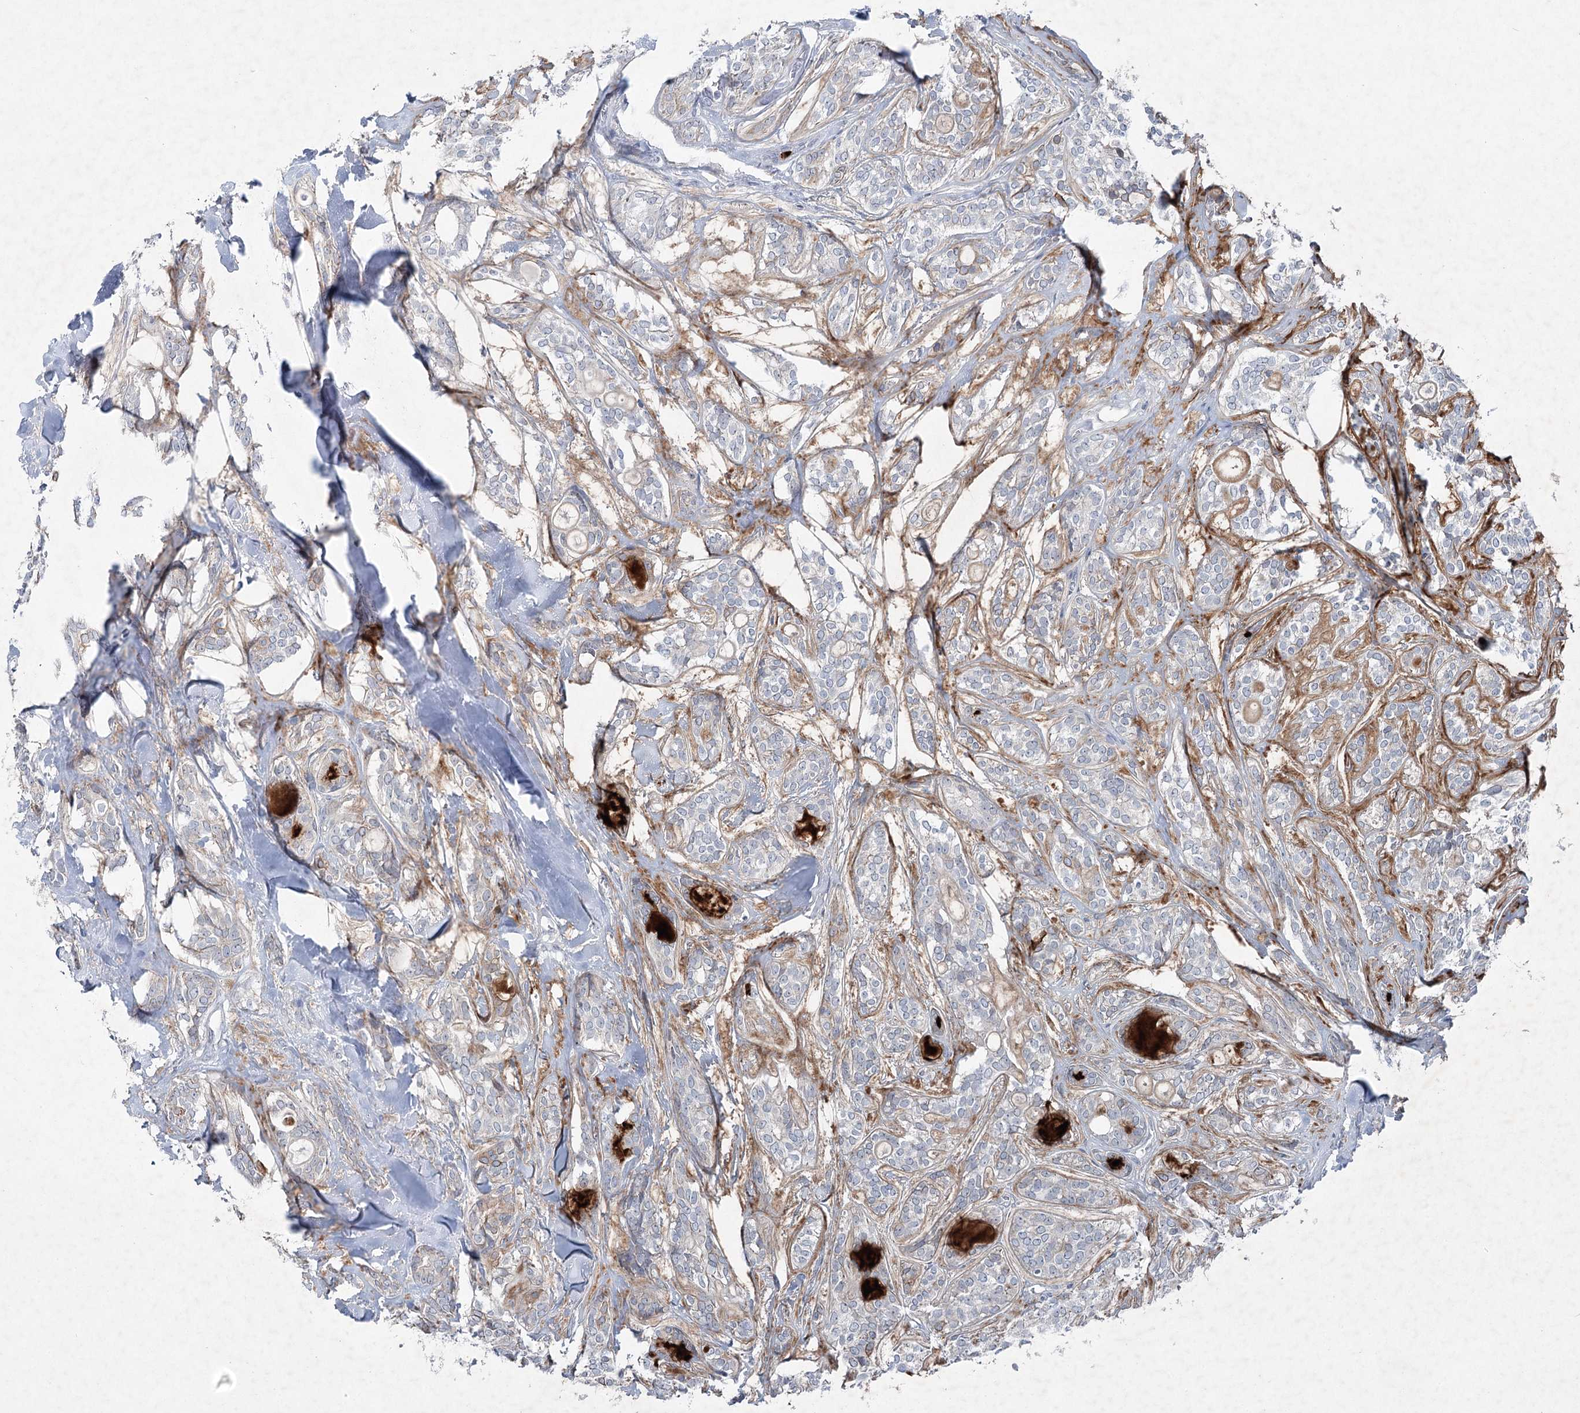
{"staining": {"intensity": "negative", "quantity": "none", "location": "none"}, "tissue": "head and neck cancer", "cell_type": "Tumor cells", "image_type": "cancer", "snomed": [{"axis": "morphology", "description": "Adenocarcinoma, NOS"}, {"axis": "topography", "description": "Head-Neck"}], "caption": "DAB (3,3'-diaminobenzidine) immunohistochemical staining of human adenocarcinoma (head and neck) displays no significant expression in tumor cells.", "gene": "PLA2G12A", "patient": {"sex": "male", "age": 66}}